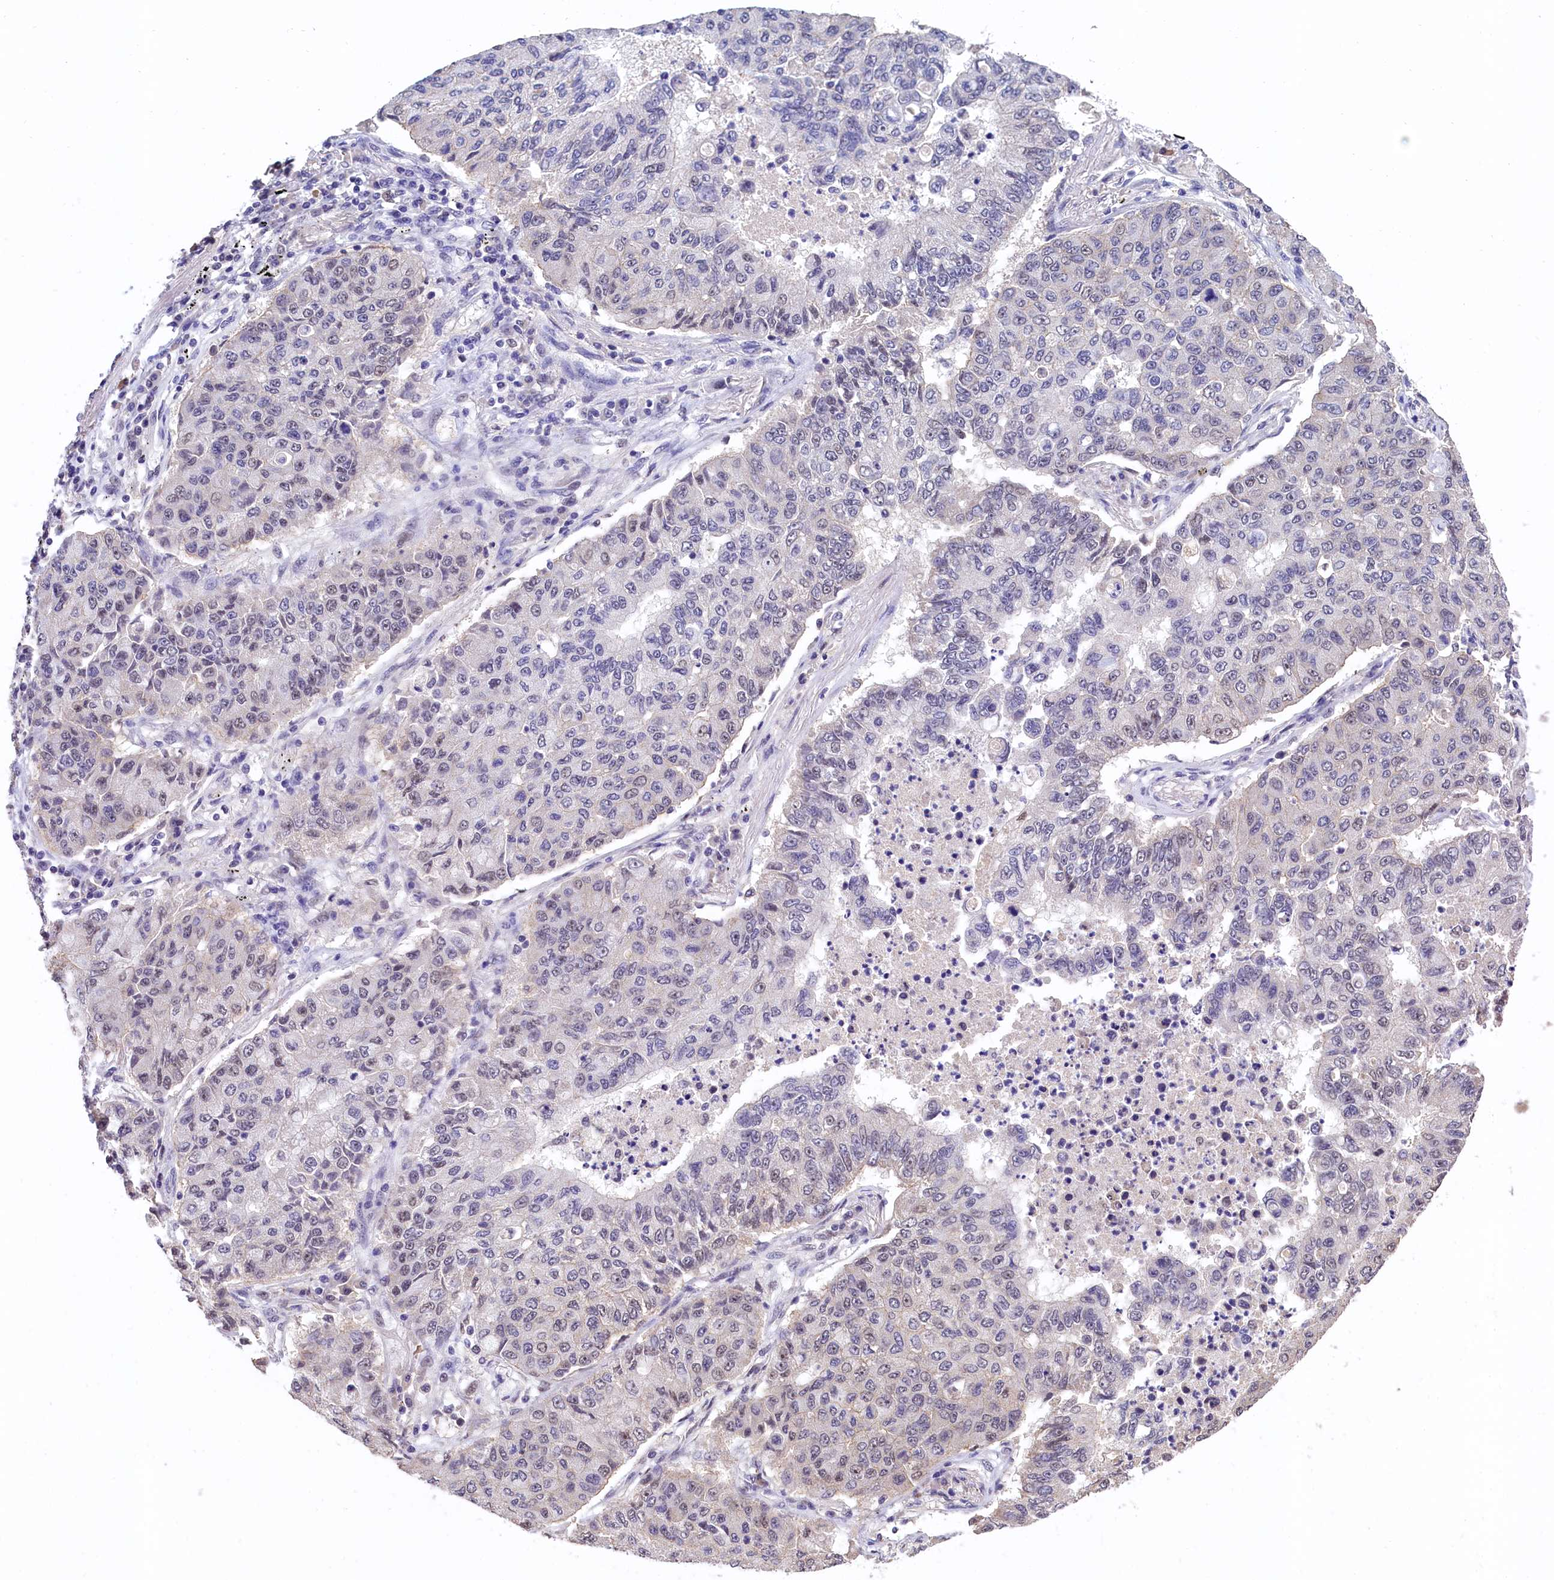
{"staining": {"intensity": "negative", "quantity": "none", "location": "none"}, "tissue": "lung cancer", "cell_type": "Tumor cells", "image_type": "cancer", "snomed": [{"axis": "morphology", "description": "Squamous cell carcinoma, NOS"}, {"axis": "topography", "description": "Lung"}], "caption": "DAB (3,3'-diaminobenzidine) immunohistochemical staining of human lung squamous cell carcinoma displays no significant positivity in tumor cells. The staining was performed using DAB to visualize the protein expression in brown, while the nuclei were stained in blue with hematoxylin (Magnification: 20x).", "gene": "HECTD4", "patient": {"sex": "male", "age": 74}}